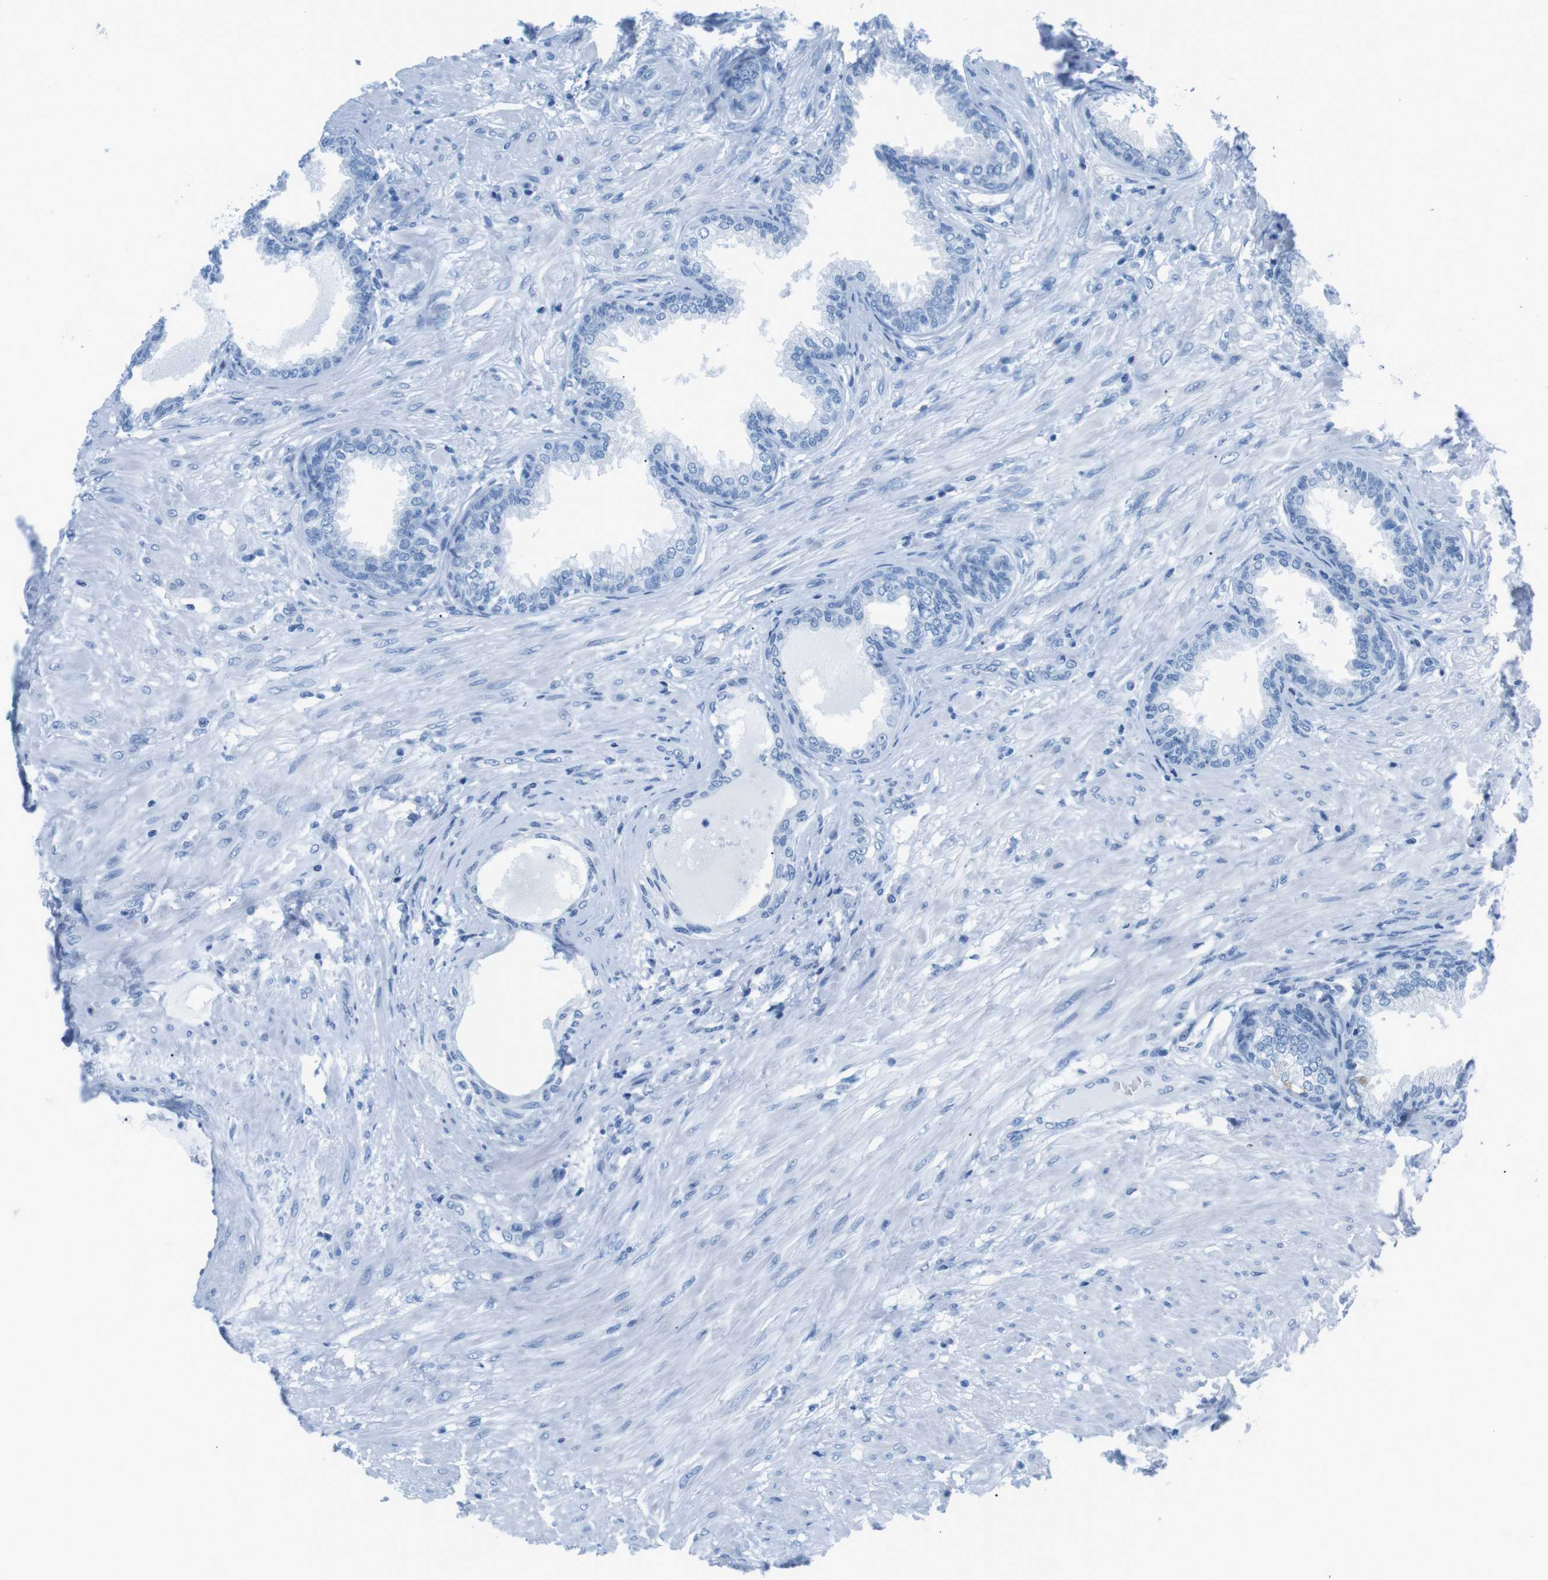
{"staining": {"intensity": "negative", "quantity": "none", "location": "none"}, "tissue": "prostate", "cell_type": "Glandular cells", "image_type": "normal", "snomed": [{"axis": "morphology", "description": "Normal tissue, NOS"}, {"axis": "topography", "description": "Prostate"}], "caption": "Benign prostate was stained to show a protein in brown. There is no significant positivity in glandular cells. Nuclei are stained in blue.", "gene": "MUC2", "patient": {"sex": "male", "age": 76}}